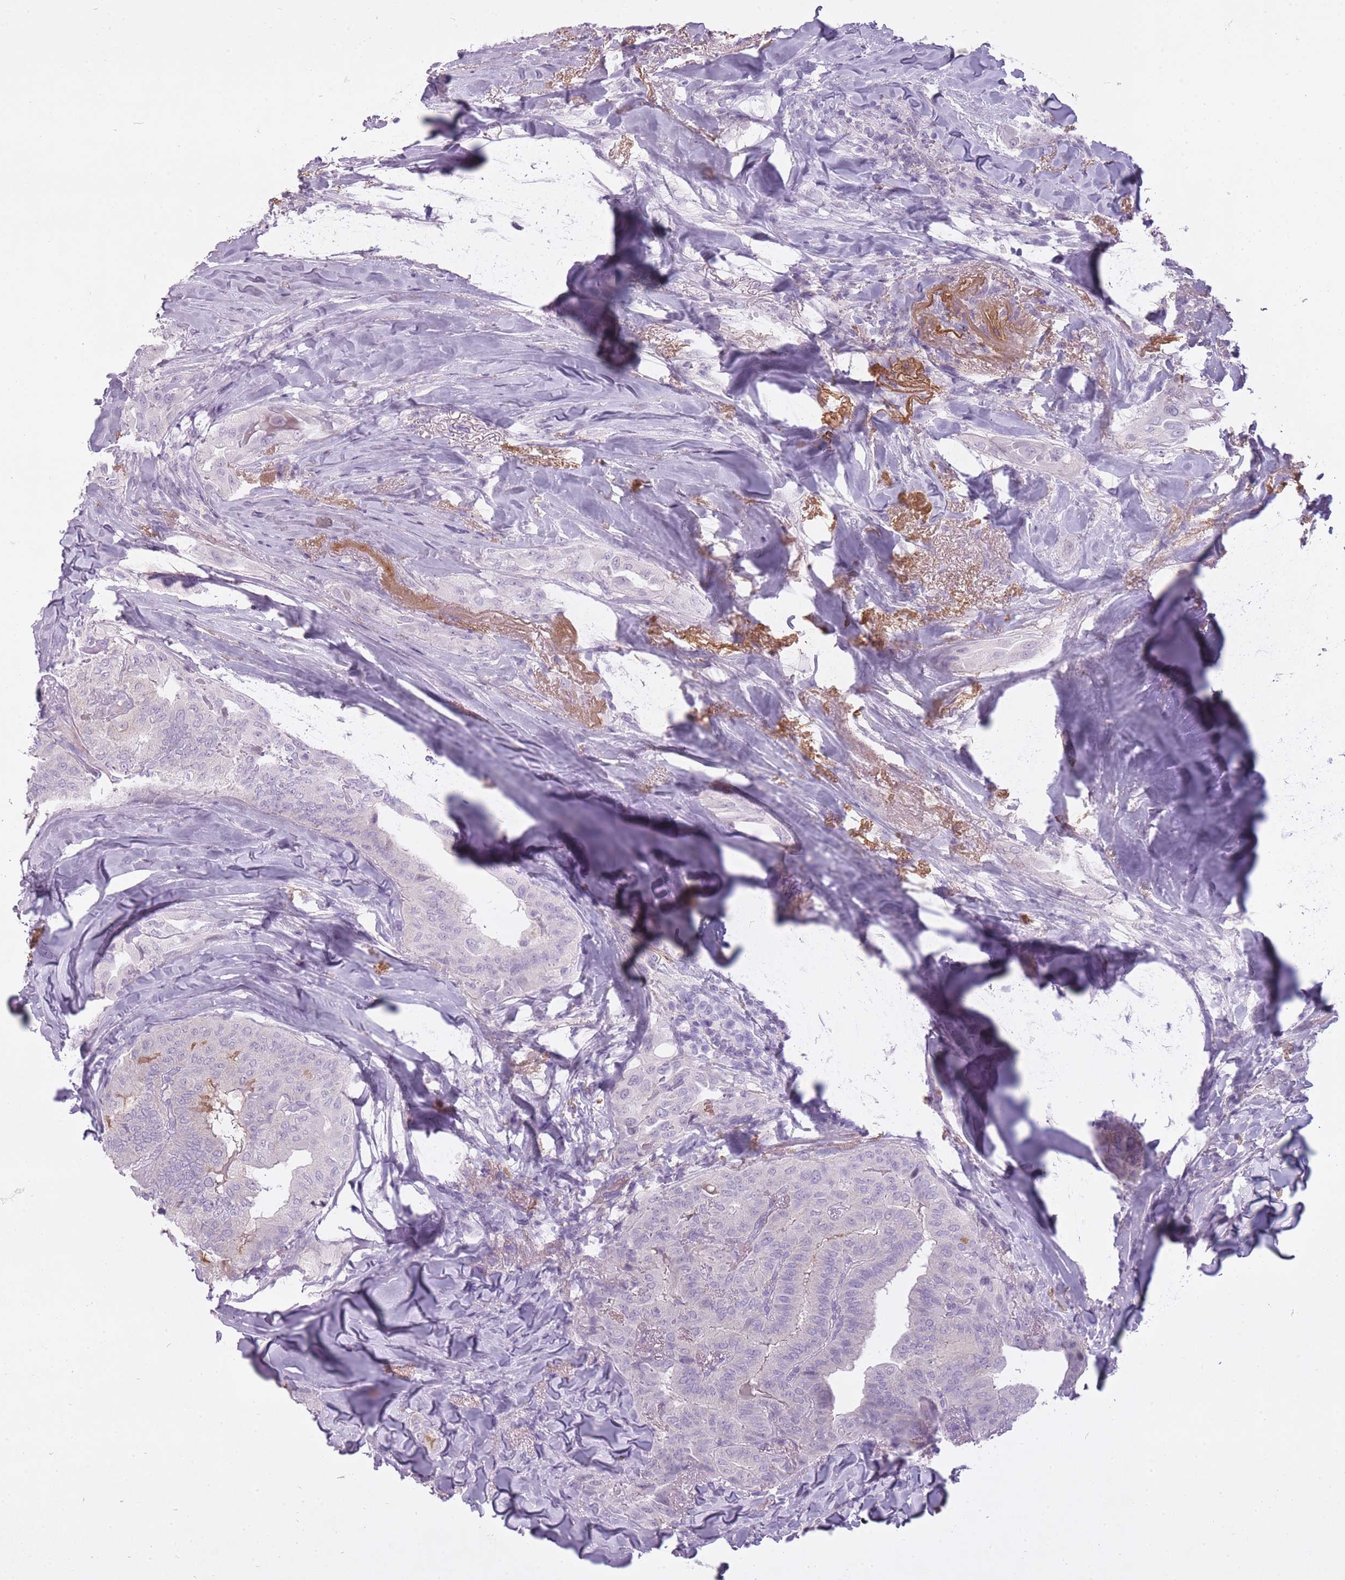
{"staining": {"intensity": "negative", "quantity": "none", "location": "none"}, "tissue": "thyroid cancer", "cell_type": "Tumor cells", "image_type": "cancer", "snomed": [{"axis": "morphology", "description": "Papillary adenocarcinoma, NOS"}, {"axis": "topography", "description": "Thyroid gland"}], "caption": "Immunohistochemical staining of papillary adenocarcinoma (thyroid) shows no significant staining in tumor cells. The staining is performed using DAB brown chromogen with nuclei counter-stained in using hematoxylin.", "gene": "RFX4", "patient": {"sex": "female", "age": 68}}